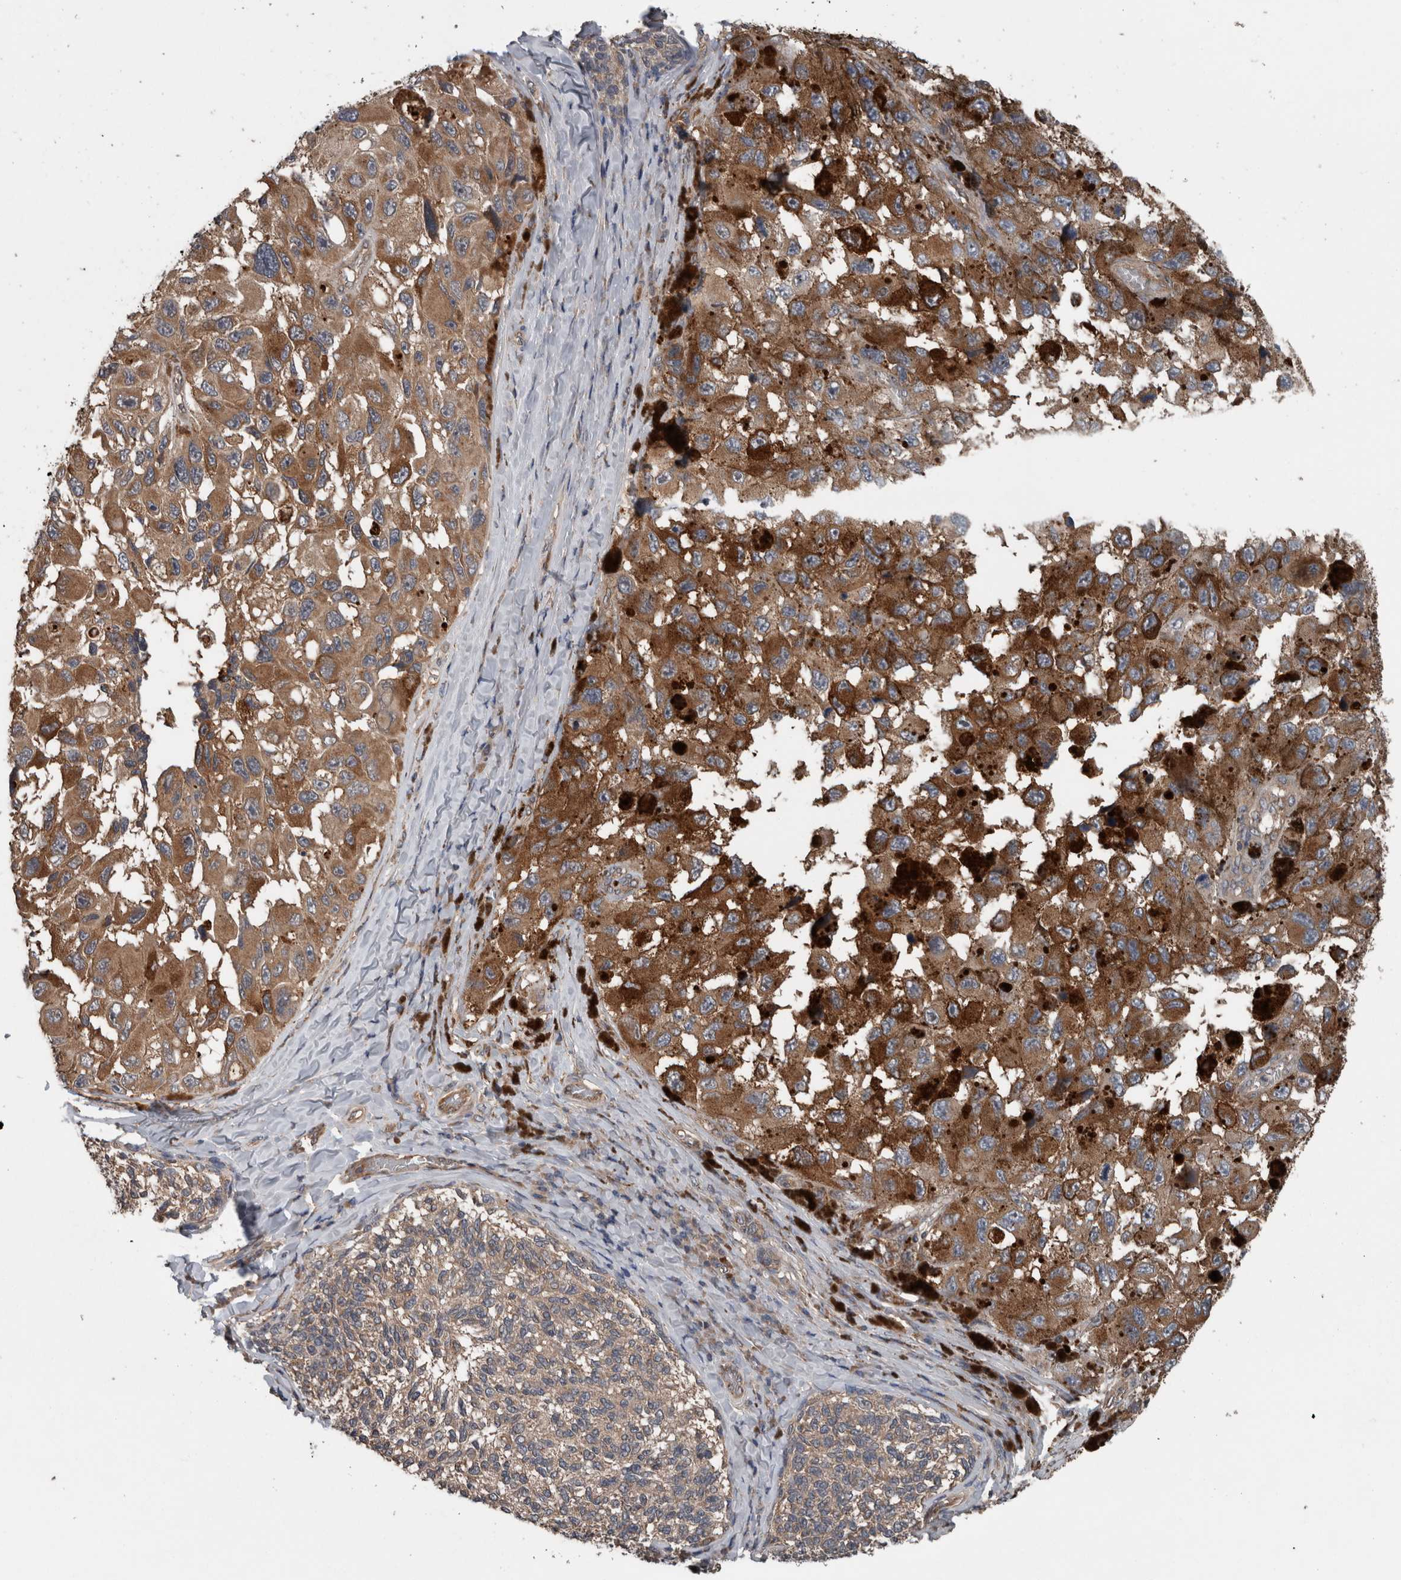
{"staining": {"intensity": "moderate", "quantity": ">75%", "location": "cytoplasmic/membranous"}, "tissue": "melanoma", "cell_type": "Tumor cells", "image_type": "cancer", "snomed": [{"axis": "morphology", "description": "Malignant melanoma, NOS"}, {"axis": "topography", "description": "Skin"}], "caption": "A brown stain labels moderate cytoplasmic/membranous positivity of a protein in human melanoma tumor cells.", "gene": "RIOK3", "patient": {"sex": "female", "age": 73}}